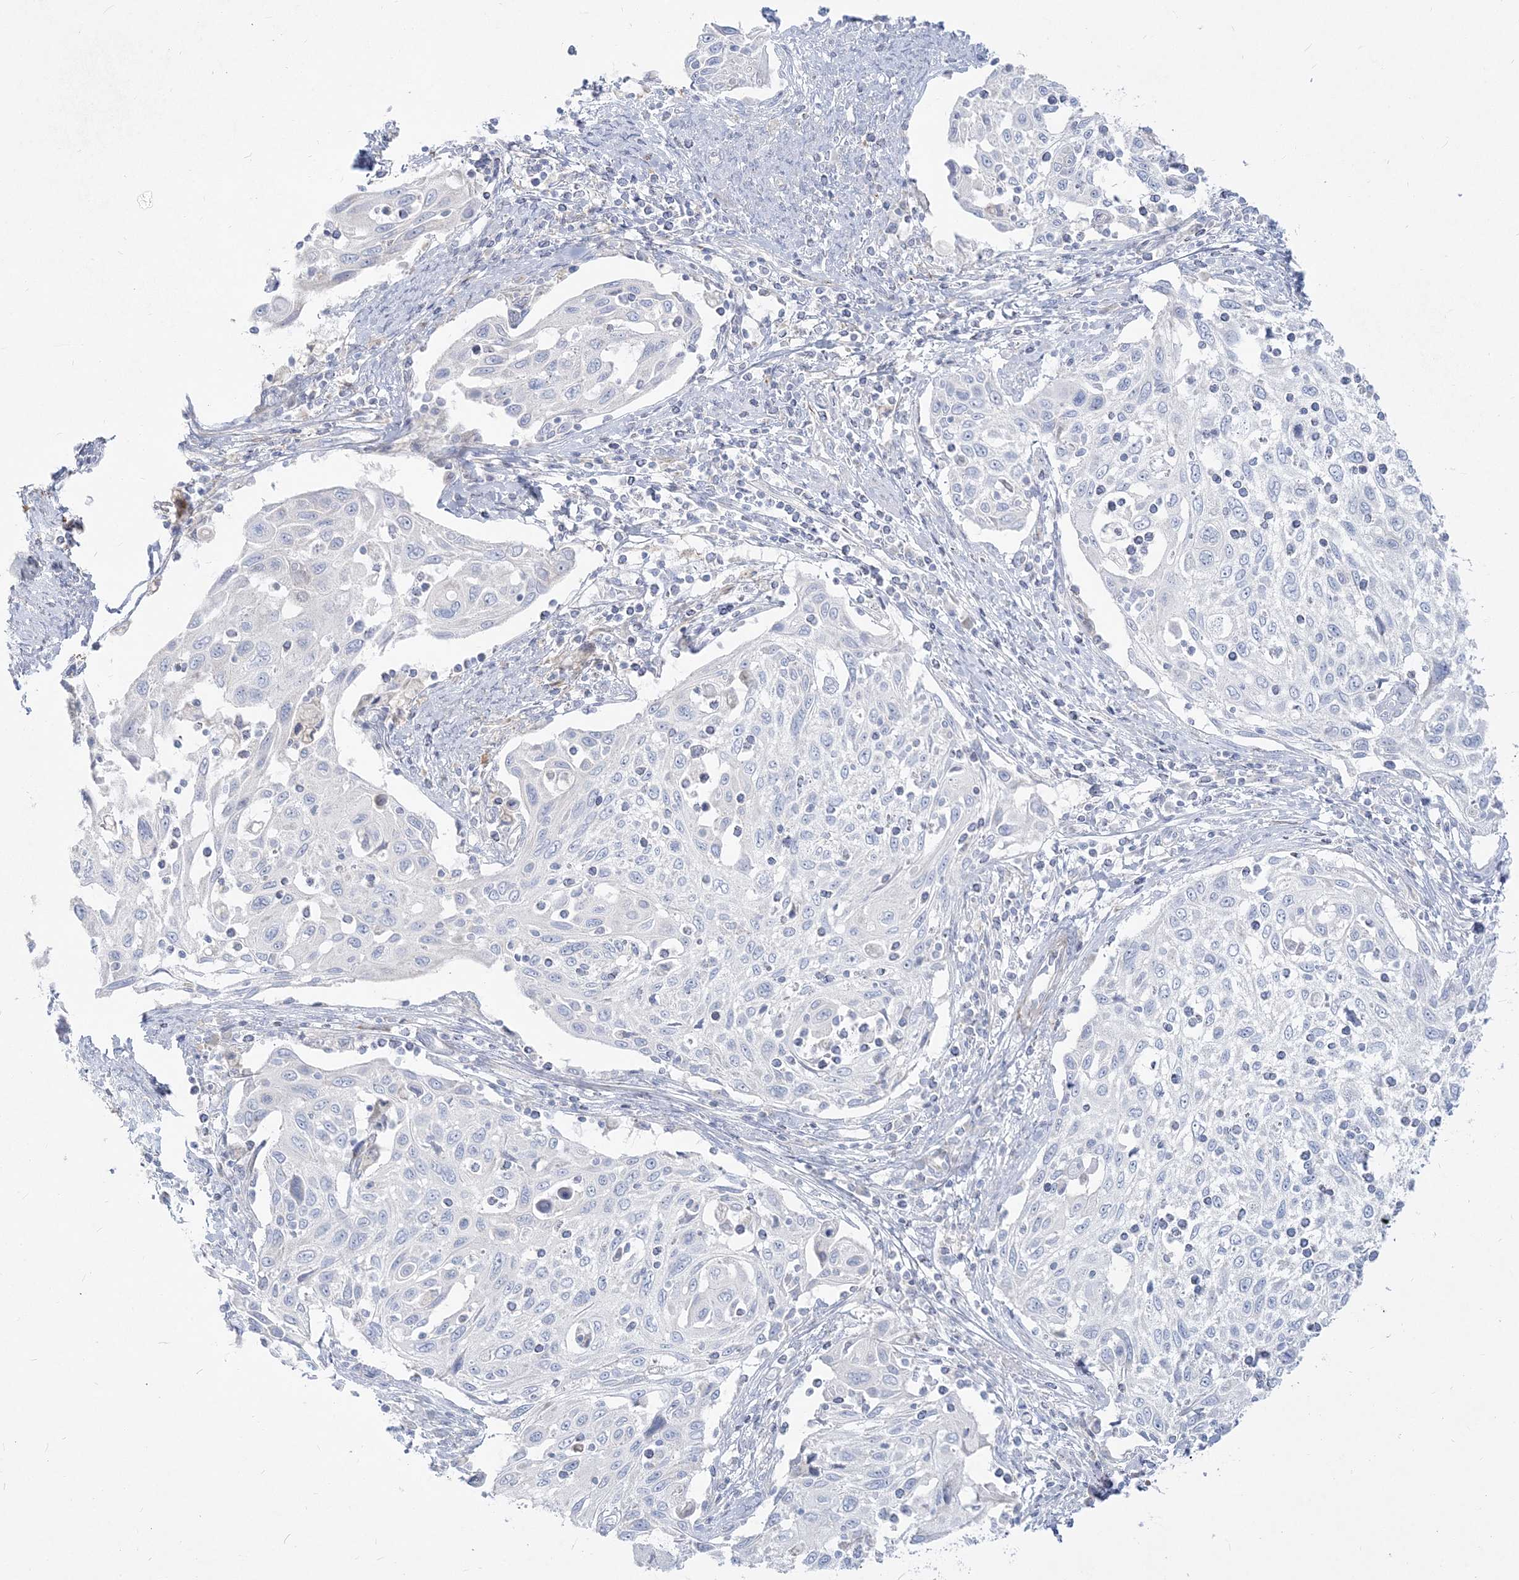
{"staining": {"intensity": "negative", "quantity": "none", "location": "none"}, "tissue": "cervical cancer", "cell_type": "Tumor cells", "image_type": "cancer", "snomed": [{"axis": "morphology", "description": "Squamous cell carcinoma, NOS"}, {"axis": "topography", "description": "Cervix"}], "caption": "Tumor cells are negative for brown protein staining in squamous cell carcinoma (cervical).", "gene": "GPAT2", "patient": {"sex": "female", "age": 70}}